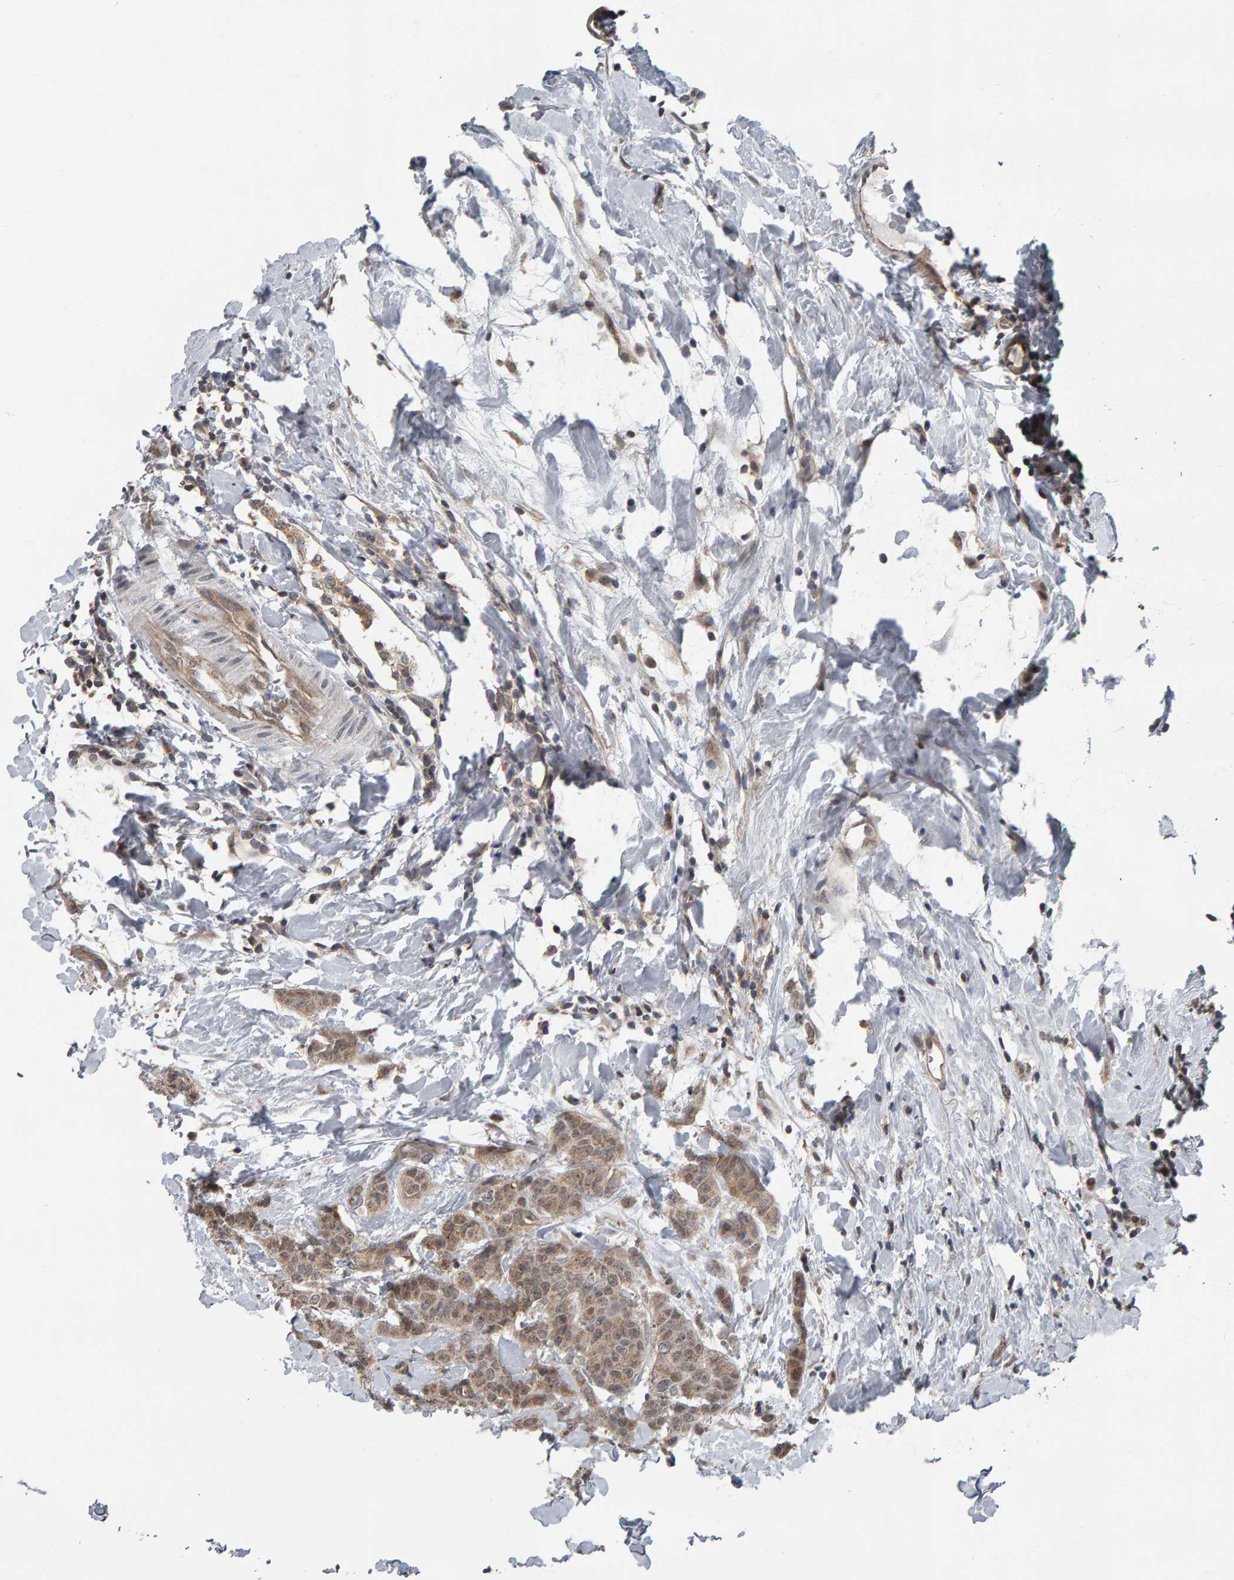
{"staining": {"intensity": "weak", "quantity": ">75%", "location": "cytoplasmic/membranous"}, "tissue": "breast cancer", "cell_type": "Tumor cells", "image_type": "cancer", "snomed": [{"axis": "morphology", "description": "Normal tissue, NOS"}, {"axis": "morphology", "description": "Duct carcinoma"}, {"axis": "topography", "description": "Breast"}], "caption": "Protein staining of invasive ductal carcinoma (breast) tissue demonstrates weak cytoplasmic/membranous staining in approximately >75% of tumor cells.", "gene": "COASY", "patient": {"sex": "female", "age": 40}}